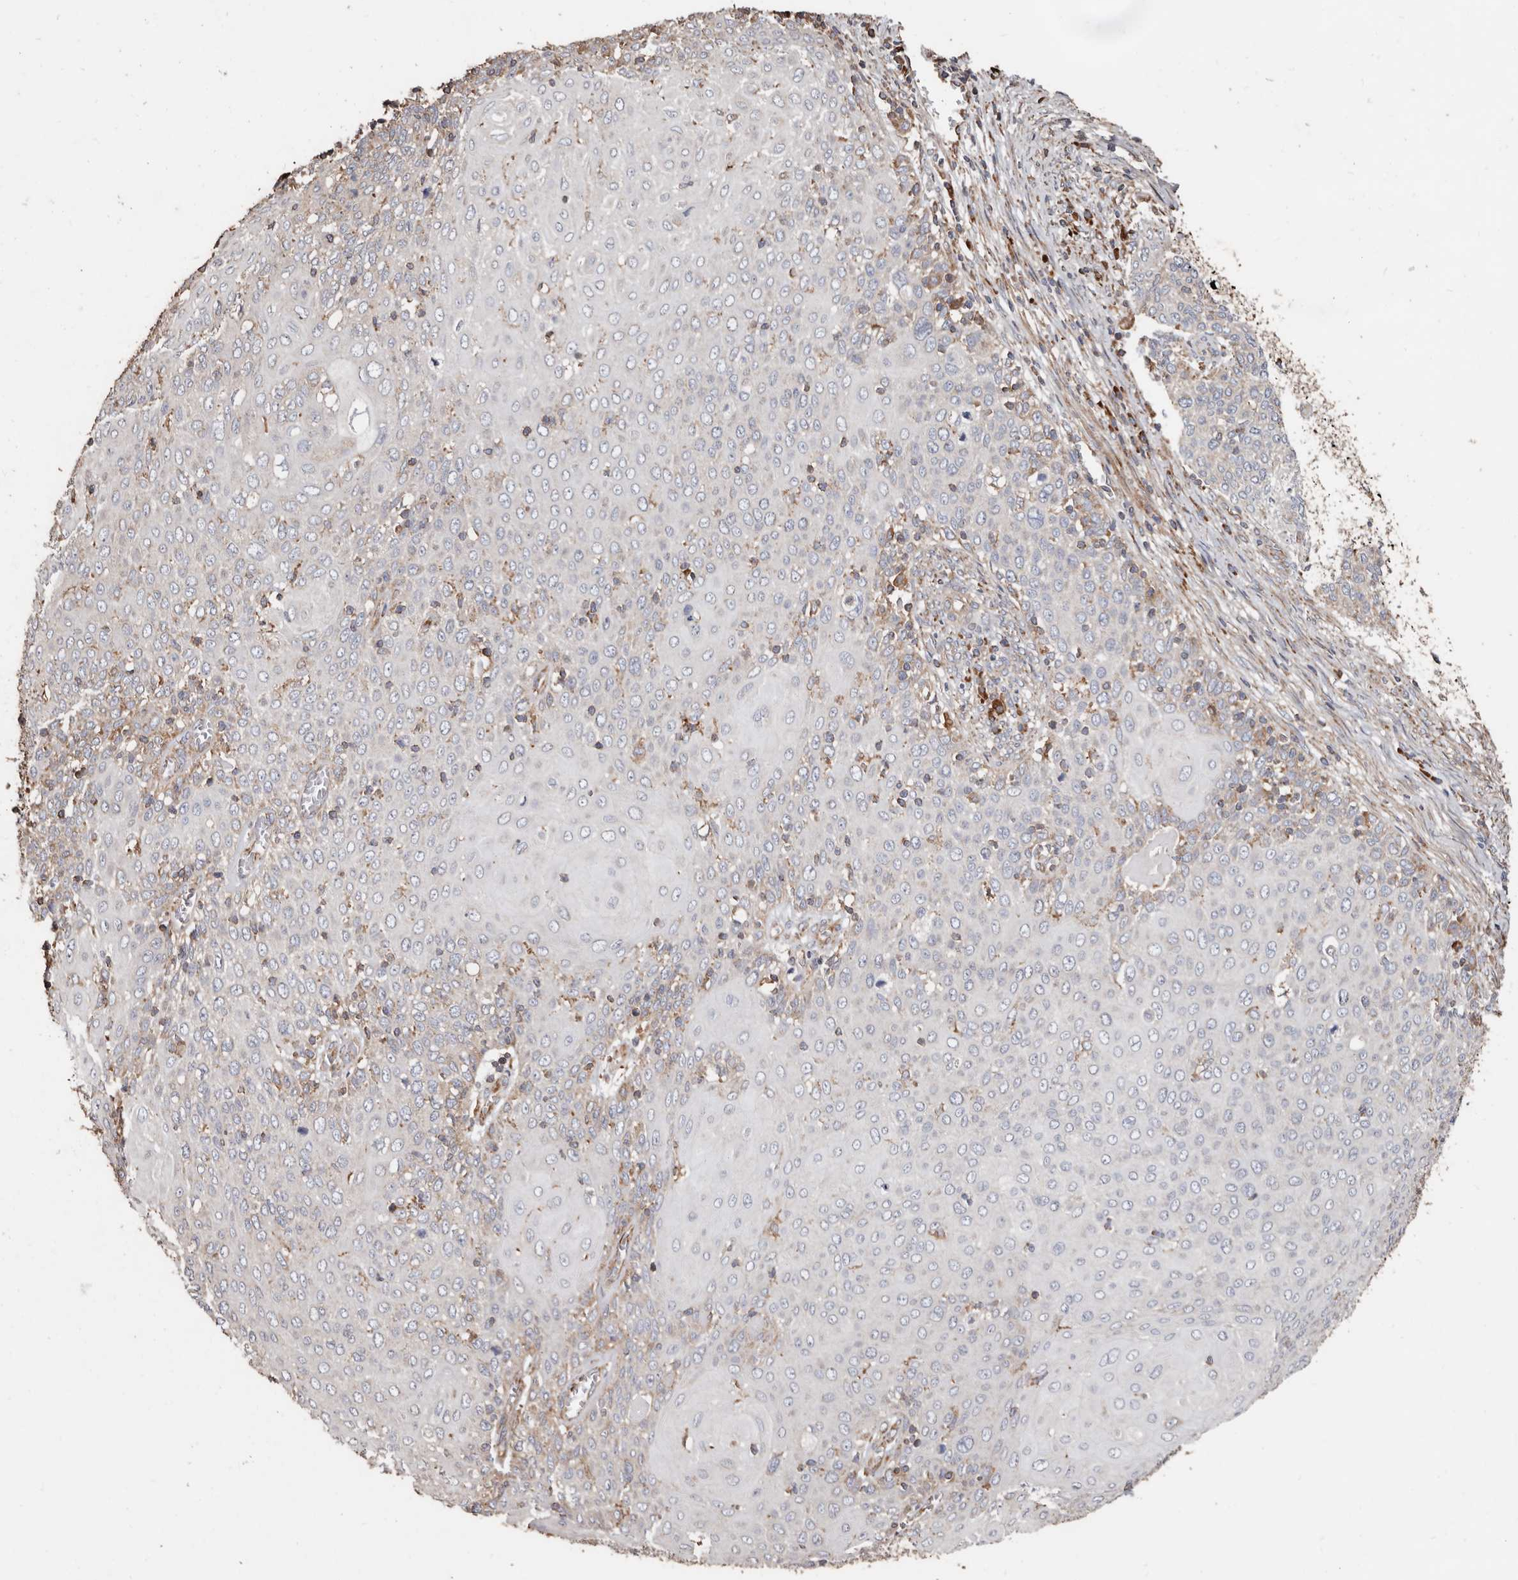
{"staining": {"intensity": "weak", "quantity": "<25%", "location": "cytoplasmic/membranous"}, "tissue": "cervical cancer", "cell_type": "Tumor cells", "image_type": "cancer", "snomed": [{"axis": "morphology", "description": "Squamous cell carcinoma, NOS"}, {"axis": "topography", "description": "Cervix"}], "caption": "This is an IHC photomicrograph of human cervical cancer (squamous cell carcinoma). There is no expression in tumor cells.", "gene": "OSGIN2", "patient": {"sex": "female", "age": 39}}